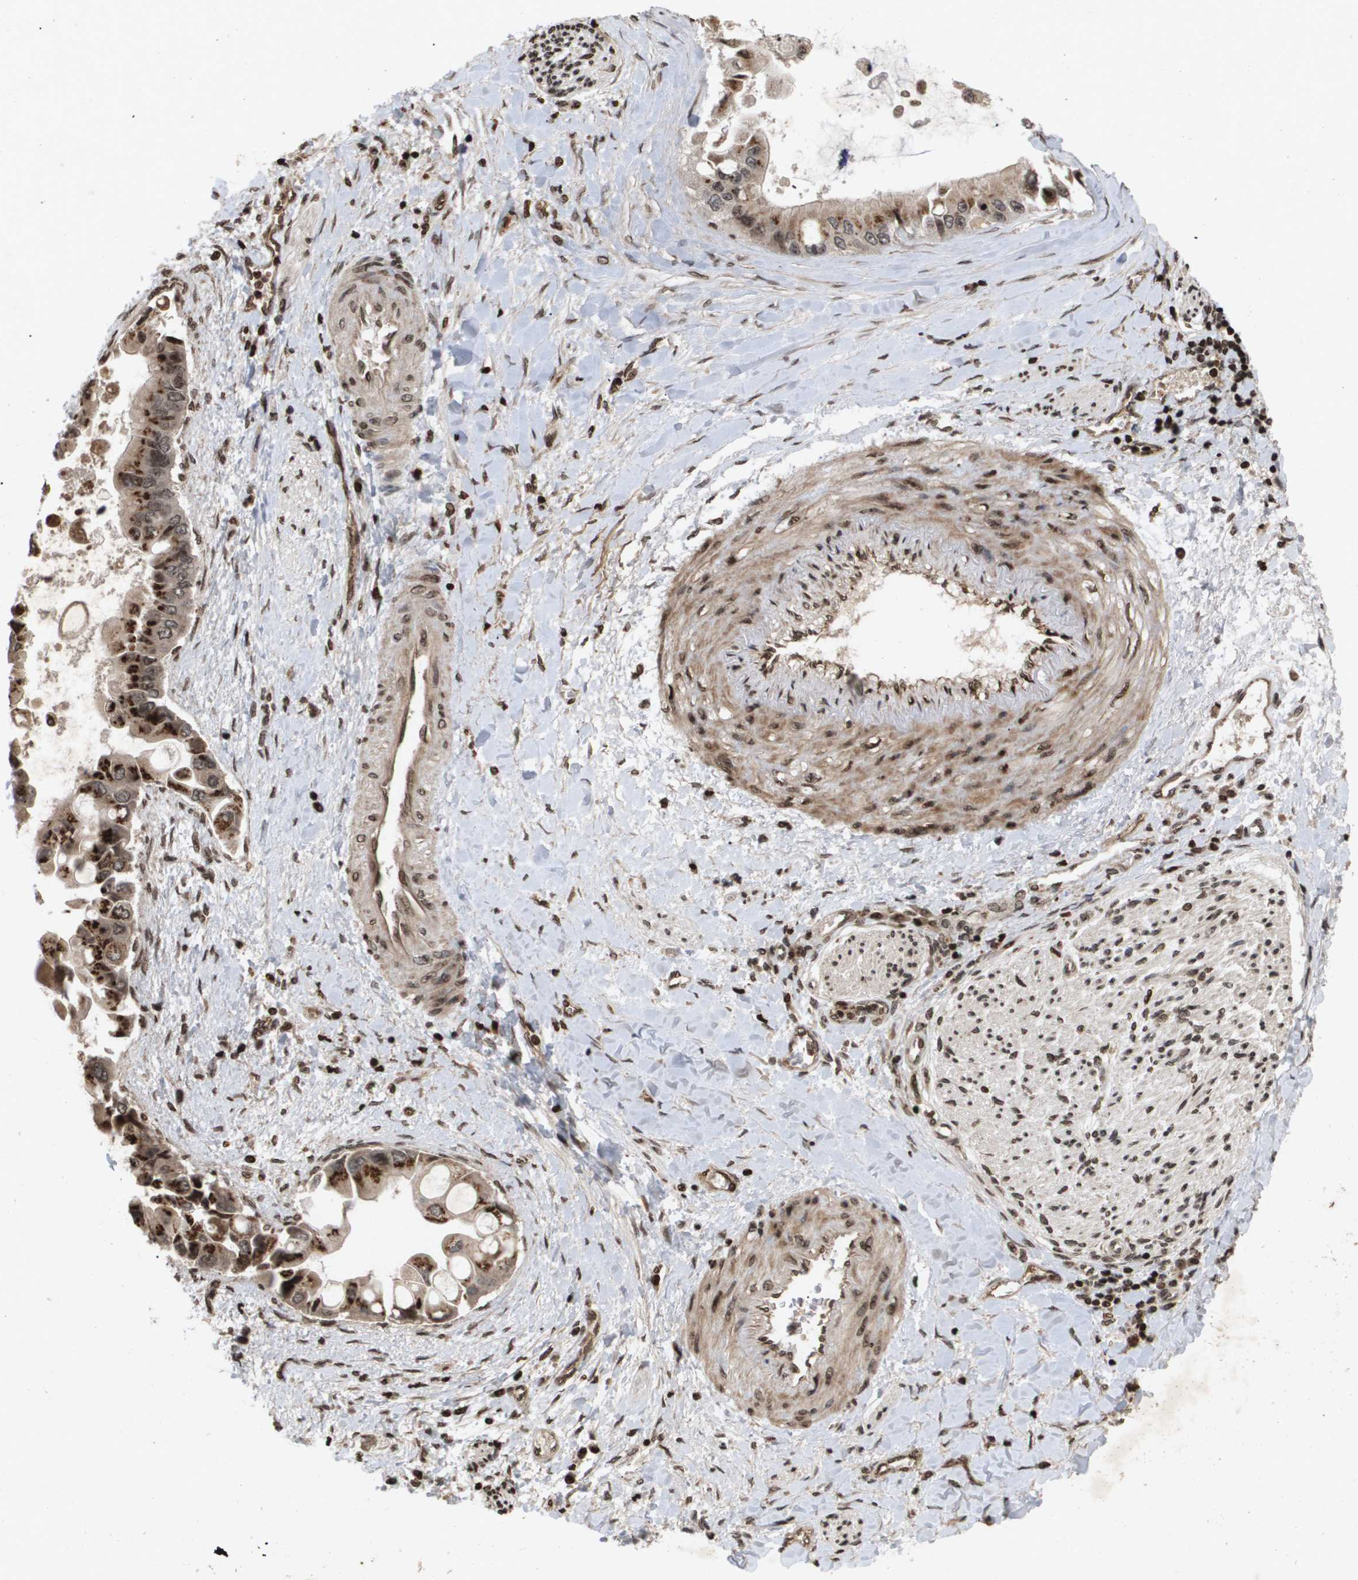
{"staining": {"intensity": "moderate", "quantity": ">75%", "location": "cytoplasmic/membranous"}, "tissue": "liver cancer", "cell_type": "Tumor cells", "image_type": "cancer", "snomed": [{"axis": "morphology", "description": "Cholangiocarcinoma"}, {"axis": "topography", "description": "Liver"}], "caption": "Tumor cells demonstrate medium levels of moderate cytoplasmic/membranous expression in approximately >75% of cells in liver cholangiocarcinoma.", "gene": "HSPA6", "patient": {"sex": "male", "age": 50}}